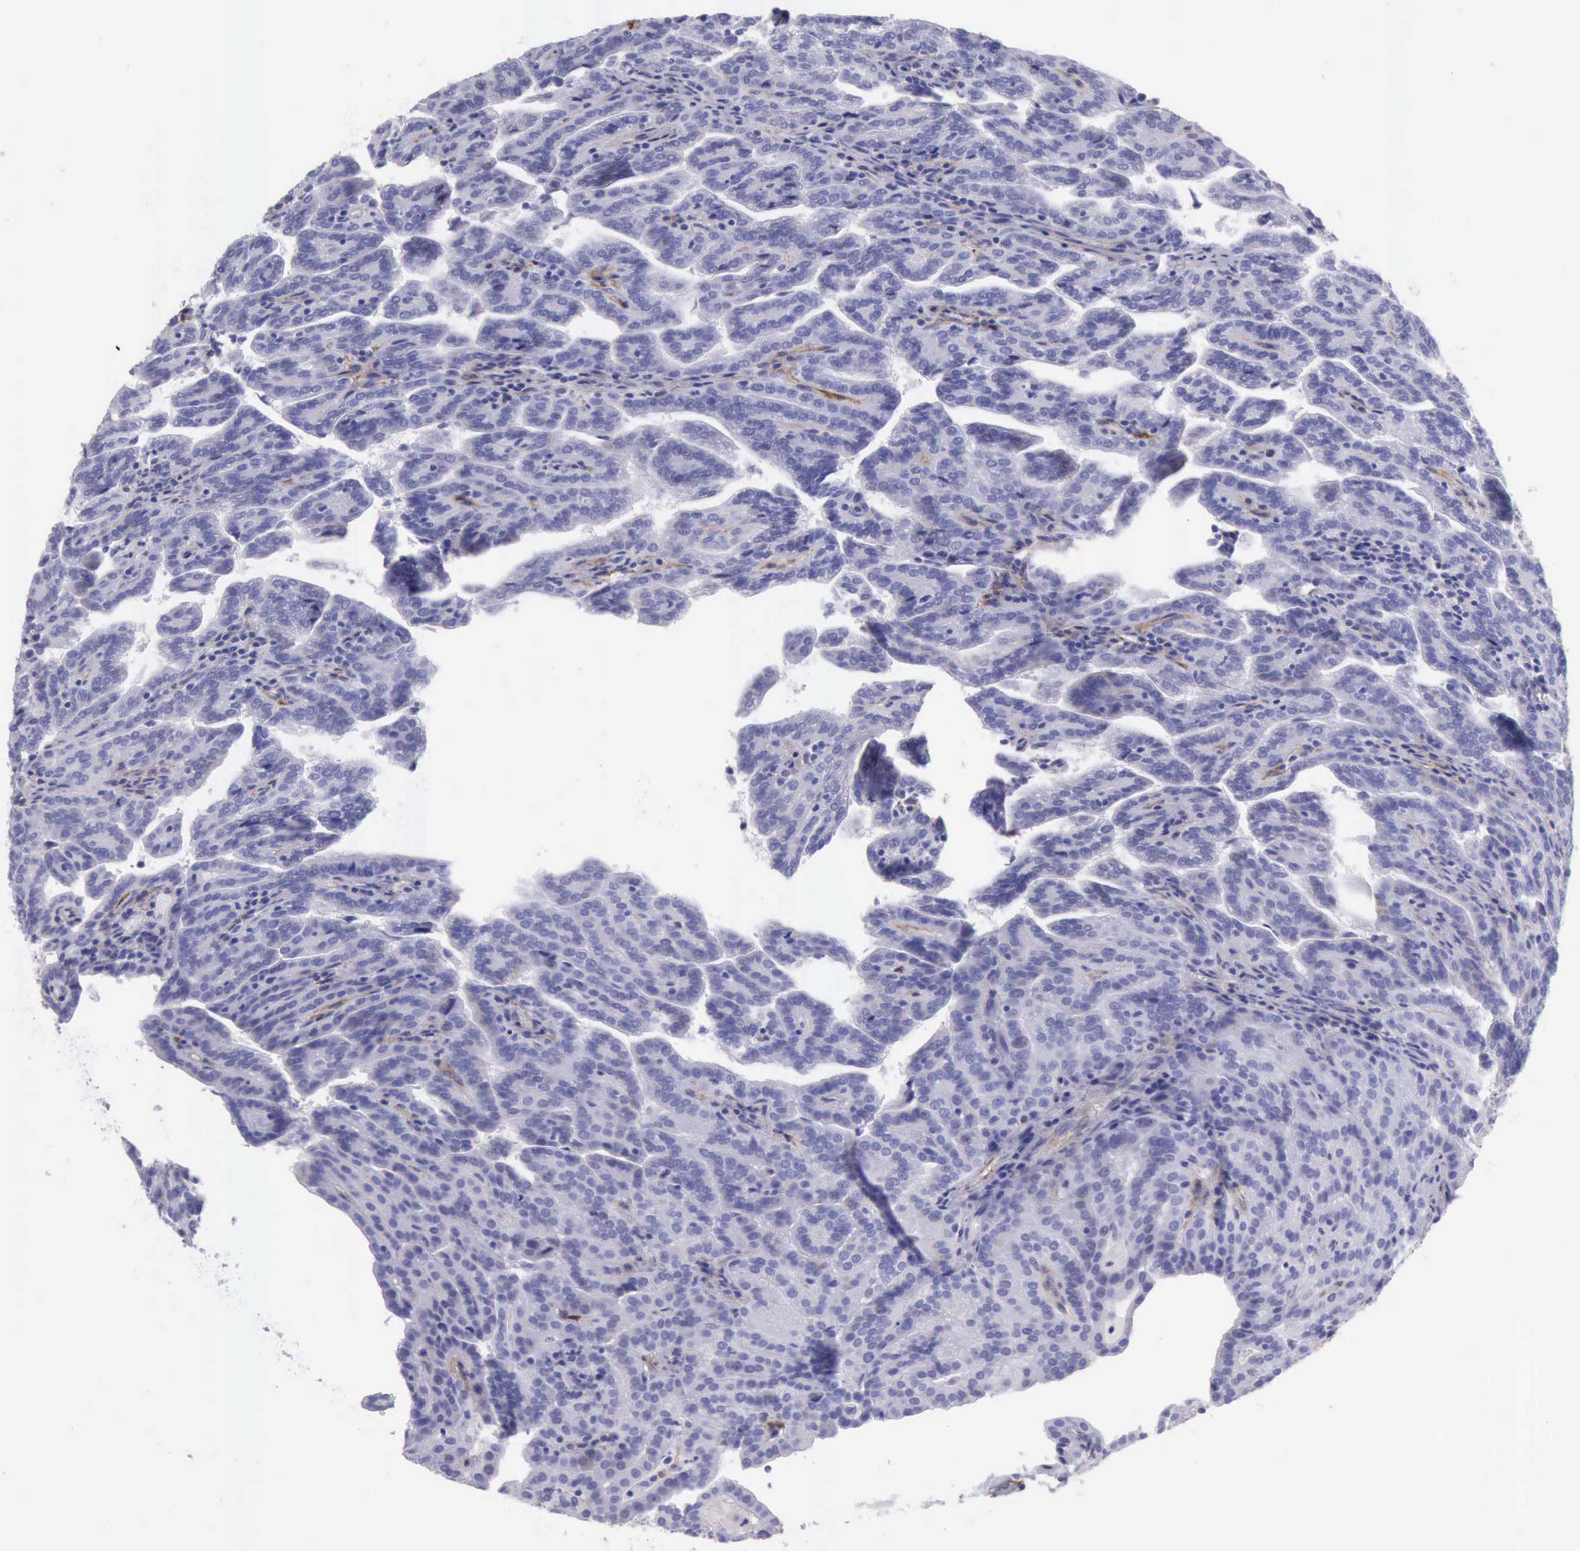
{"staining": {"intensity": "negative", "quantity": "none", "location": "none"}, "tissue": "renal cancer", "cell_type": "Tumor cells", "image_type": "cancer", "snomed": [{"axis": "morphology", "description": "Adenocarcinoma, NOS"}, {"axis": "topography", "description": "Kidney"}], "caption": "An image of adenocarcinoma (renal) stained for a protein demonstrates no brown staining in tumor cells.", "gene": "AOC3", "patient": {"sex": "male", "age": 61}}